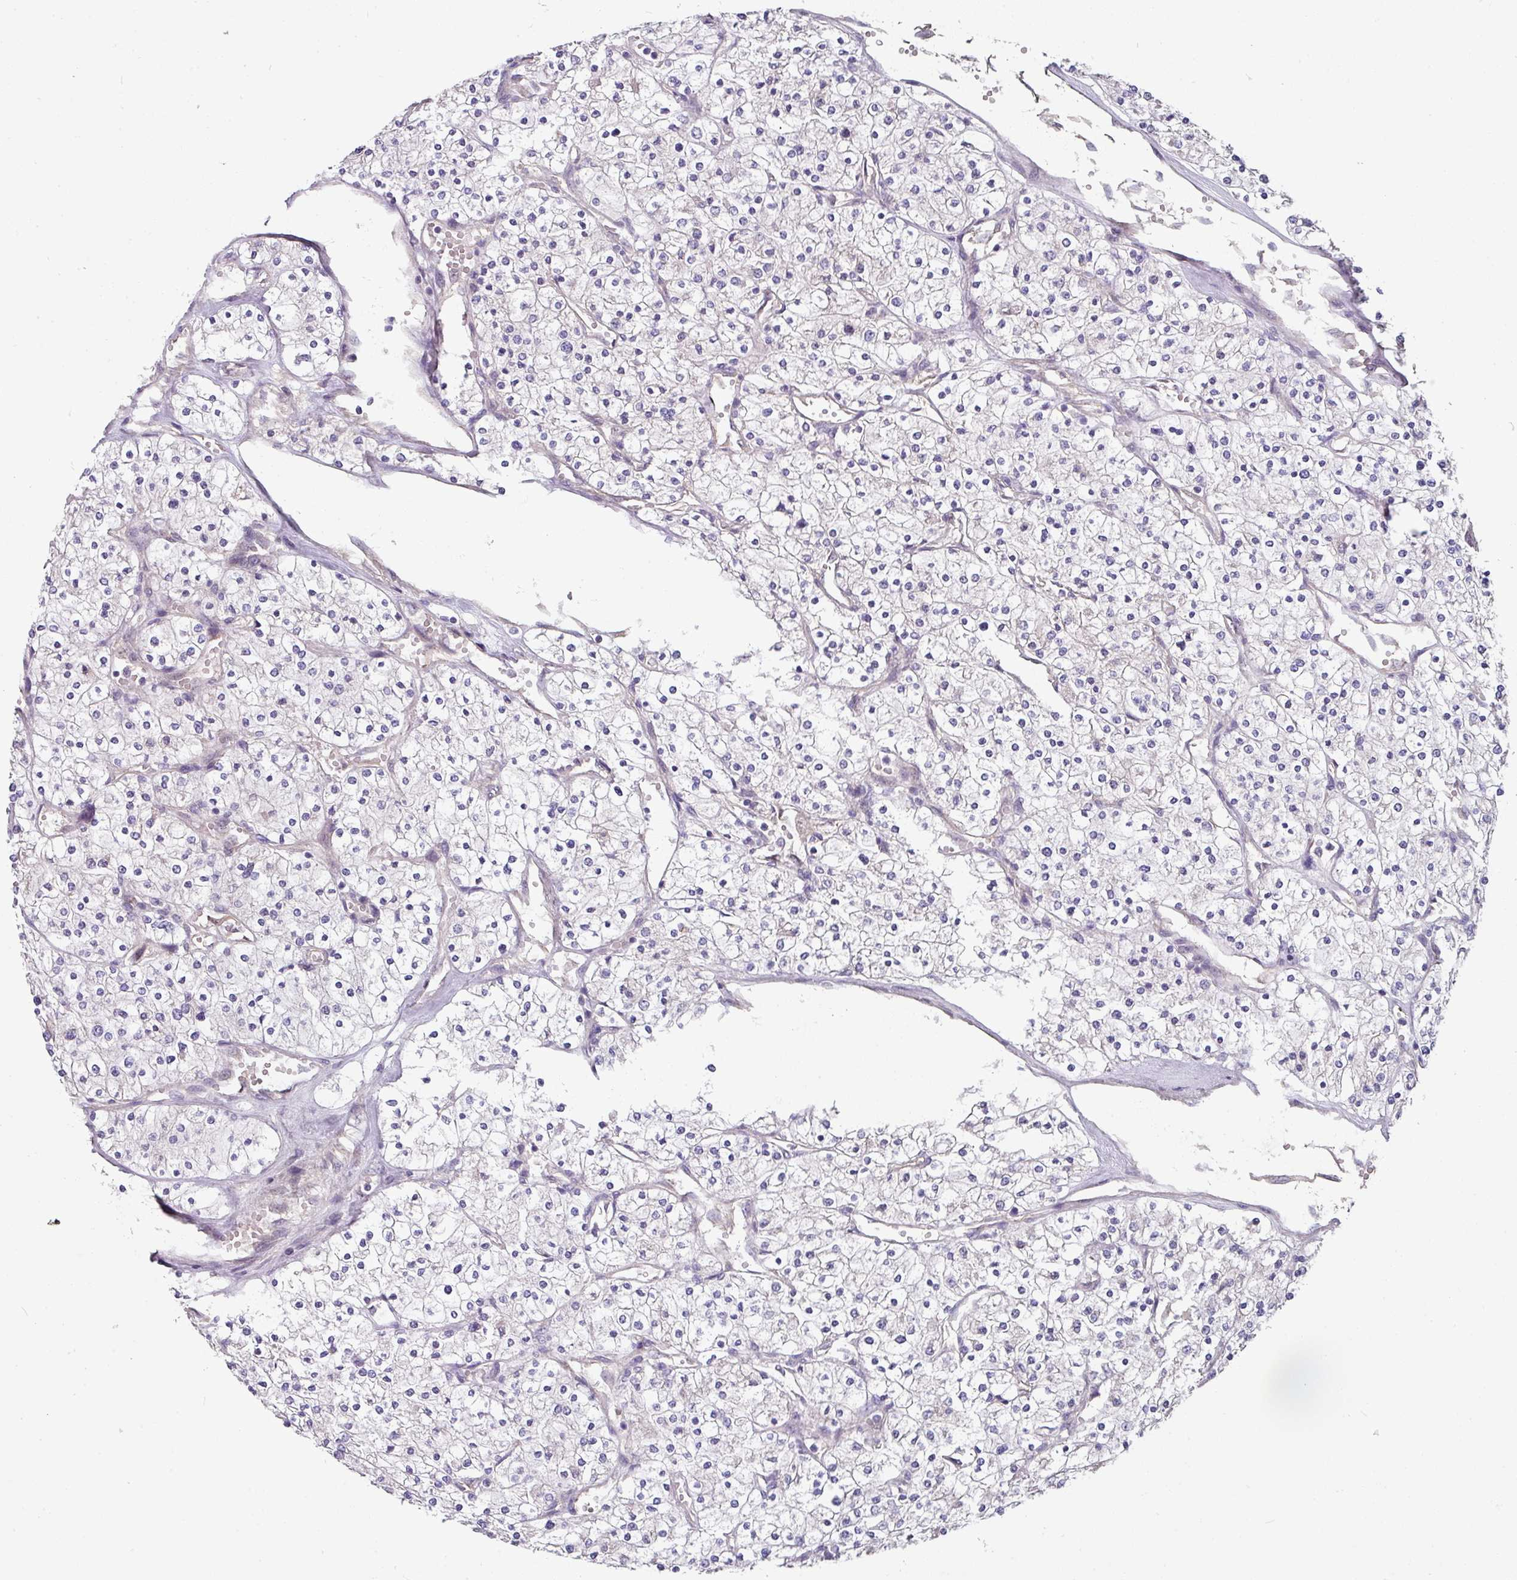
{"staining": {"intensity": "negative", "quantity": "none", "location": "none"}, "tissue": "renal cancer", "cell_type": "Tumor cells", "image_type": "cancer", "snomed": [{"axis": "morphology", "description": "Adenocarcinoma, NOS"}, {"axis": "topography", "description": "Kidney"}], "caption": "The IHC micrograph has no significant expression in tumor cells of adenocarcinoma (renal) tissue.", "gene": "C4orf48", "patient": {"sex": "male", "age": 80}}